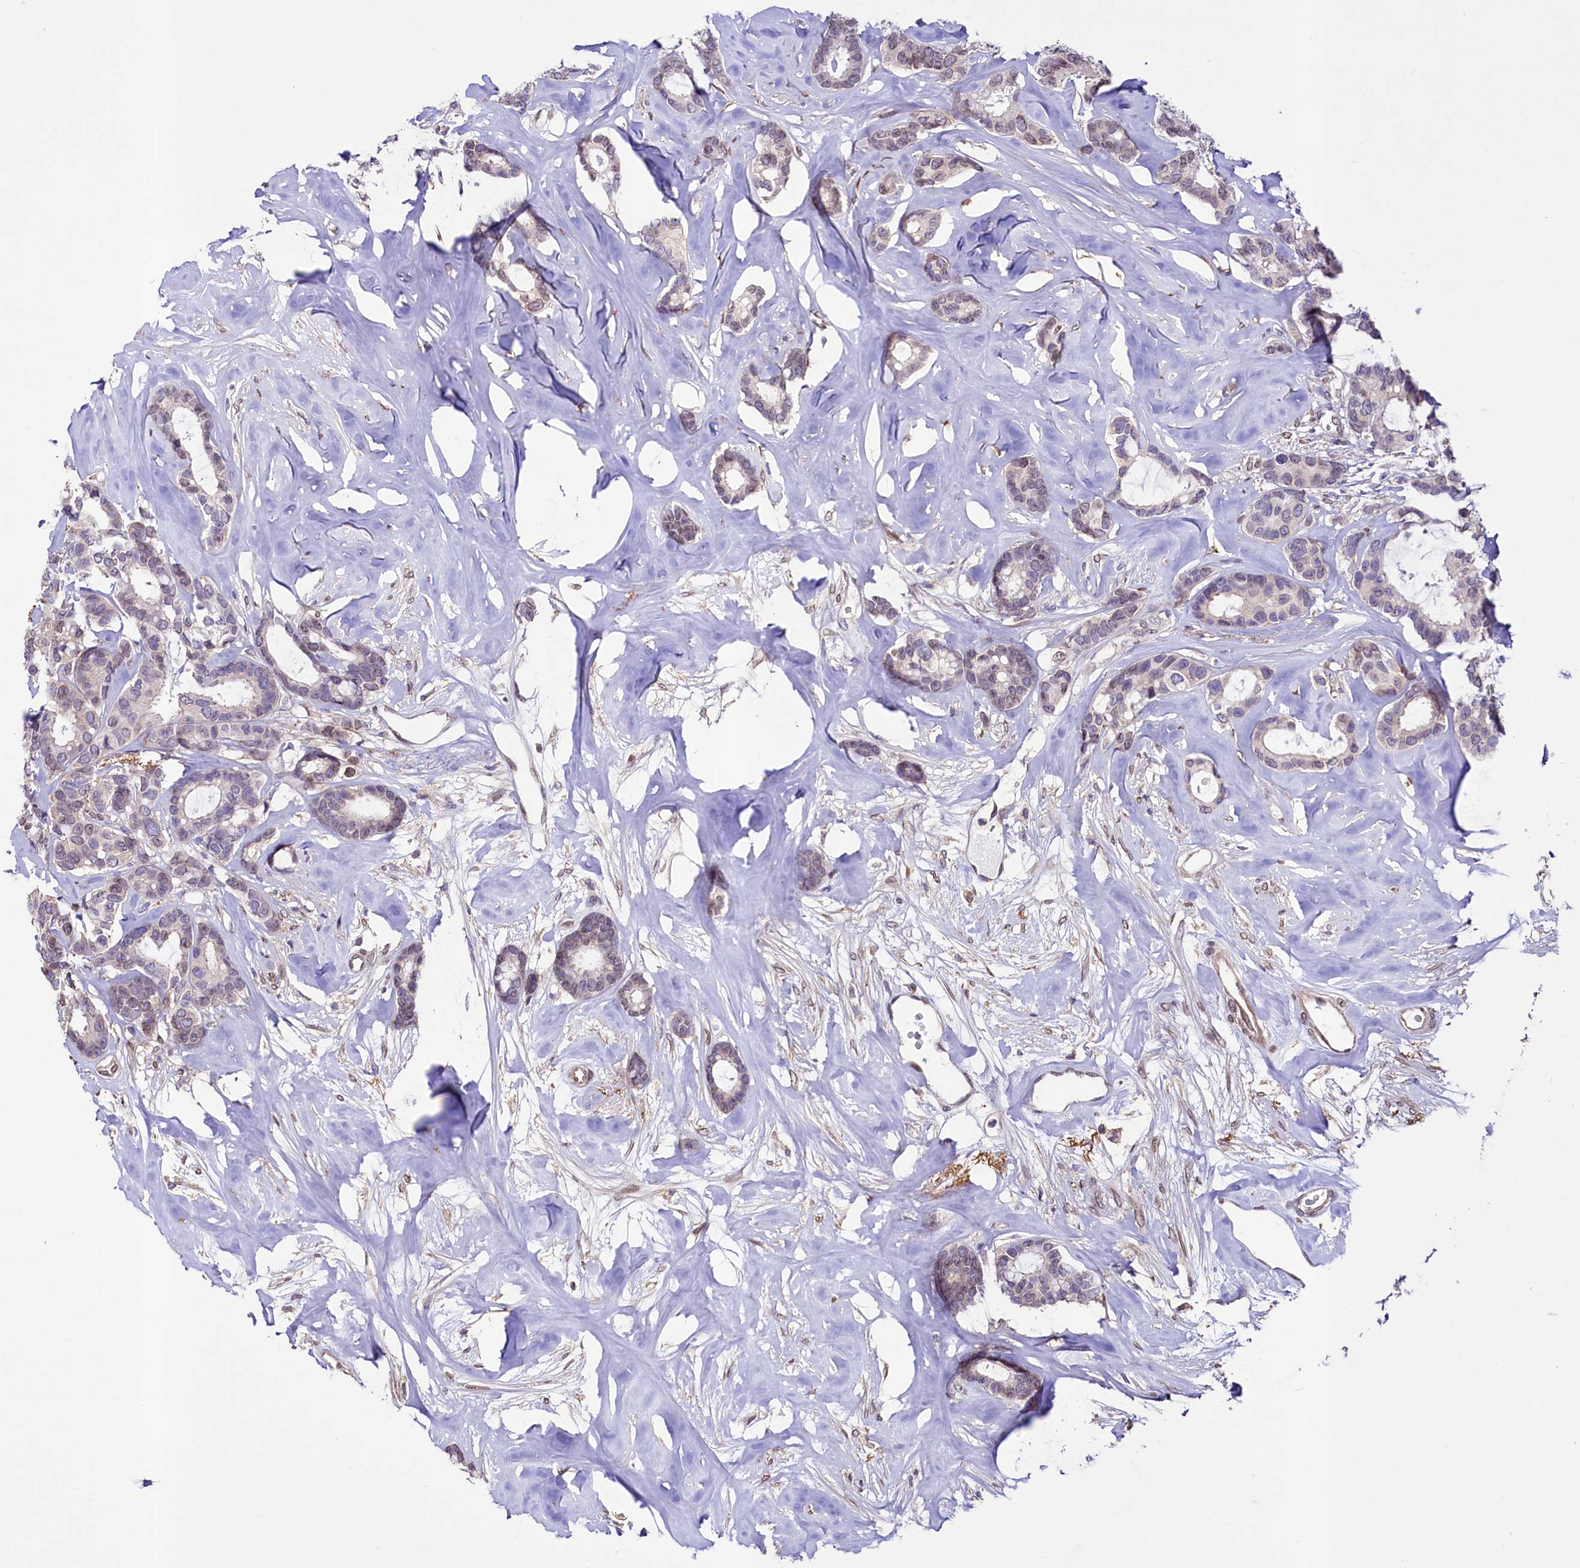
{"staining": {"intensity": "negative", "quantity": "none", "location": "none"}, "tissue": "breast cancer", "cell_type": "Tumor cells", "image_type": "cancer", "snomed": [{"axis": "morphology", "description": "Duct carcinoma"}, {"axis": "topography", "description": "Breast"}], "caption": "IHC micrograph of breast infiltrating ductal carcinoma stained for a protein (brown), which exhibits no positivity in tumor cells. (Stains: DAB (3,3'-diaminobenzidine) immunohistochemistry (IHC) with hematoxylin counter stain, Microscopy: brightfield microscopy at high magnification).", "gene": "ZNF226", "patient": {"sex": "female", "age": 87}}